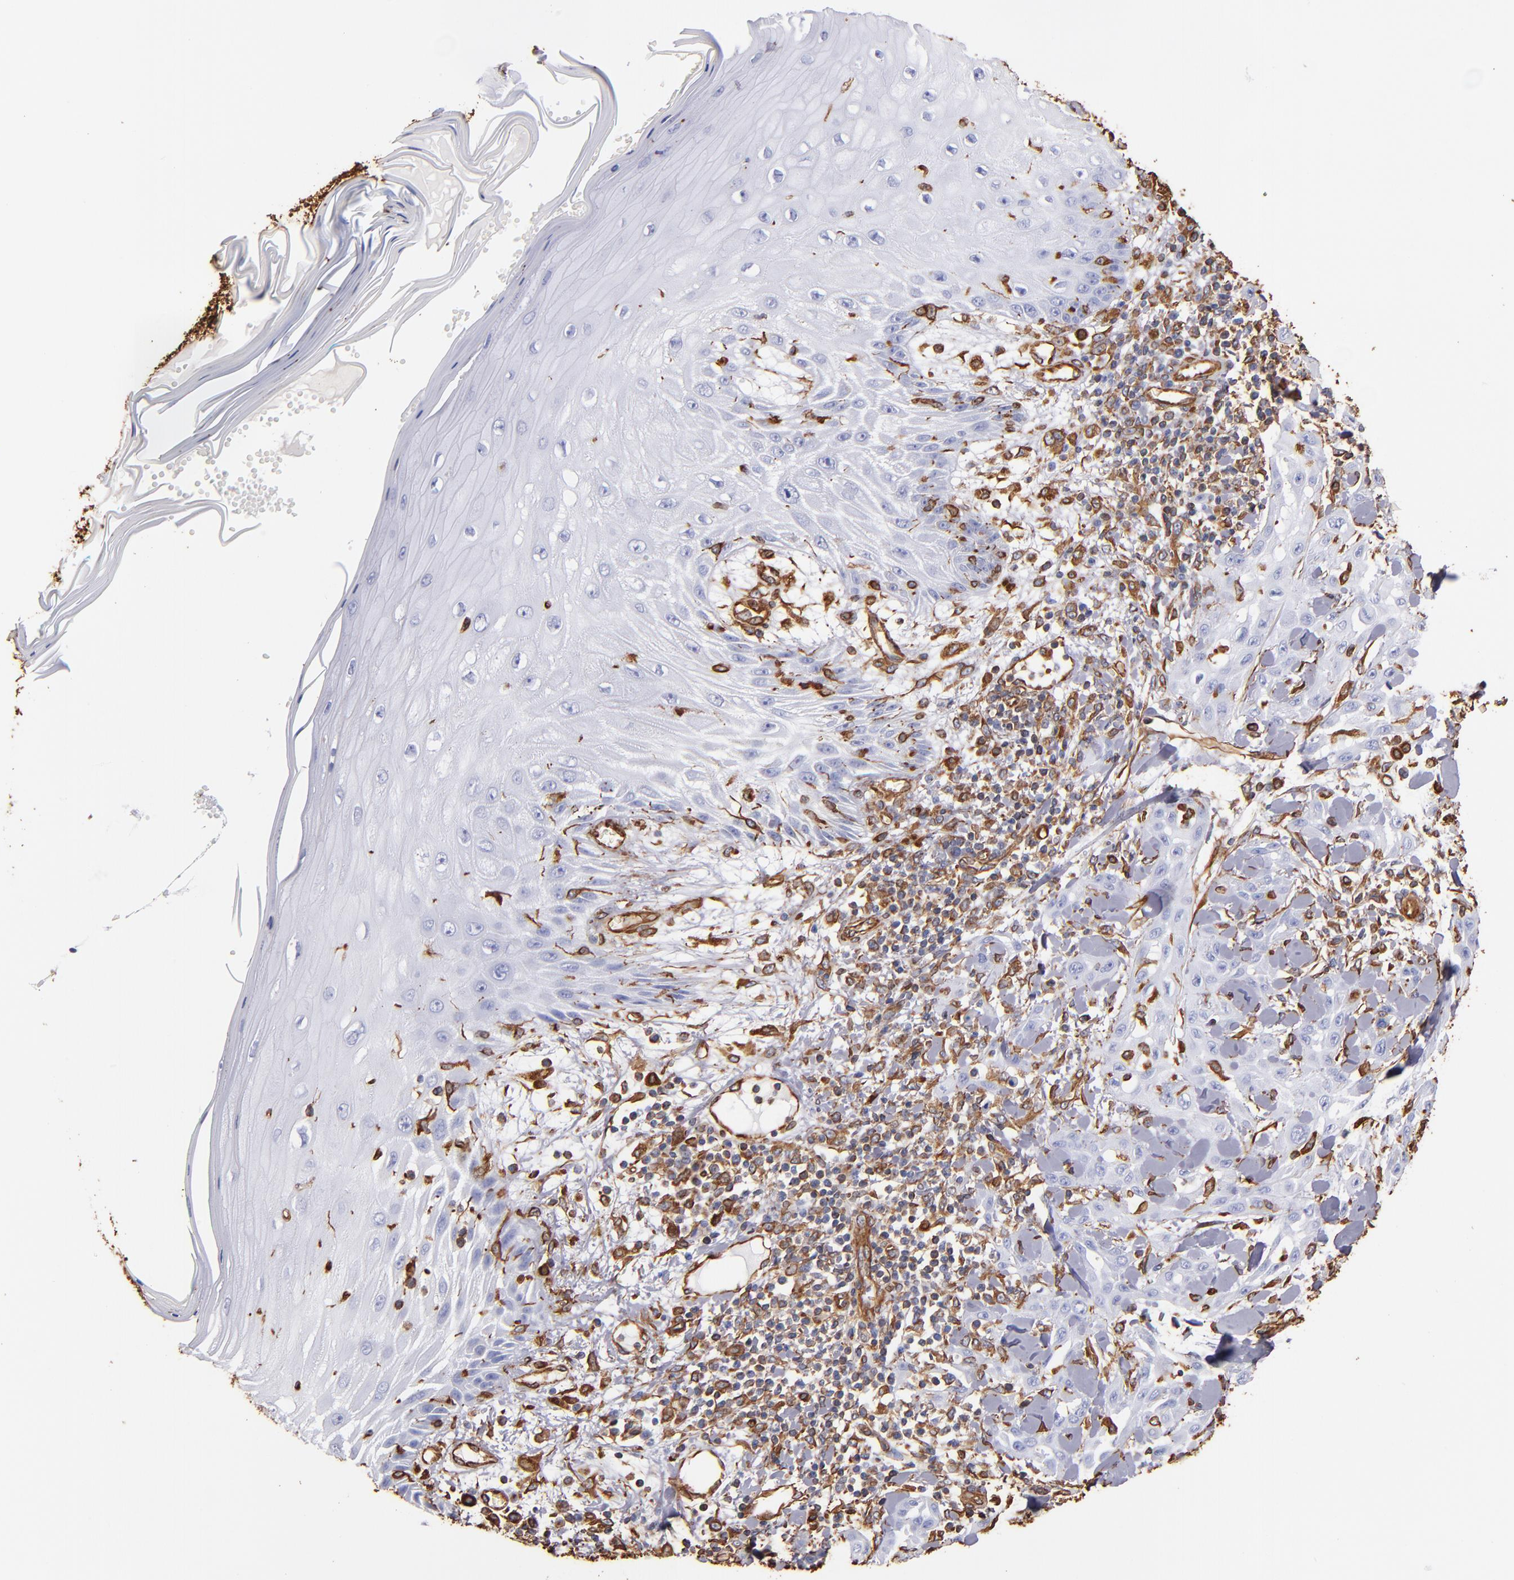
{"staining": {"intensity": "strong", "quantity": "<25%", "location": "cytoplasmic/membranous"}, "tissue": "skin cancer", "cell_type": "Tumor cells", "image_type": "cancer", "snomed": [{"axis": "morphology", "description": "Squamous cell carcinoma, NOS"}, {"axis": "topography", "description": "Skin"}], "caption": "This micrograph reveals immunohistochemistry (IHC) staining of human skin cancer (squamous cell carcinoma), with medium strong cytoplasmic/membranous positivity in approximately <25% of tumor cells.", "gene": "VIM", "patient": {"sex": "male", "age": 24}}